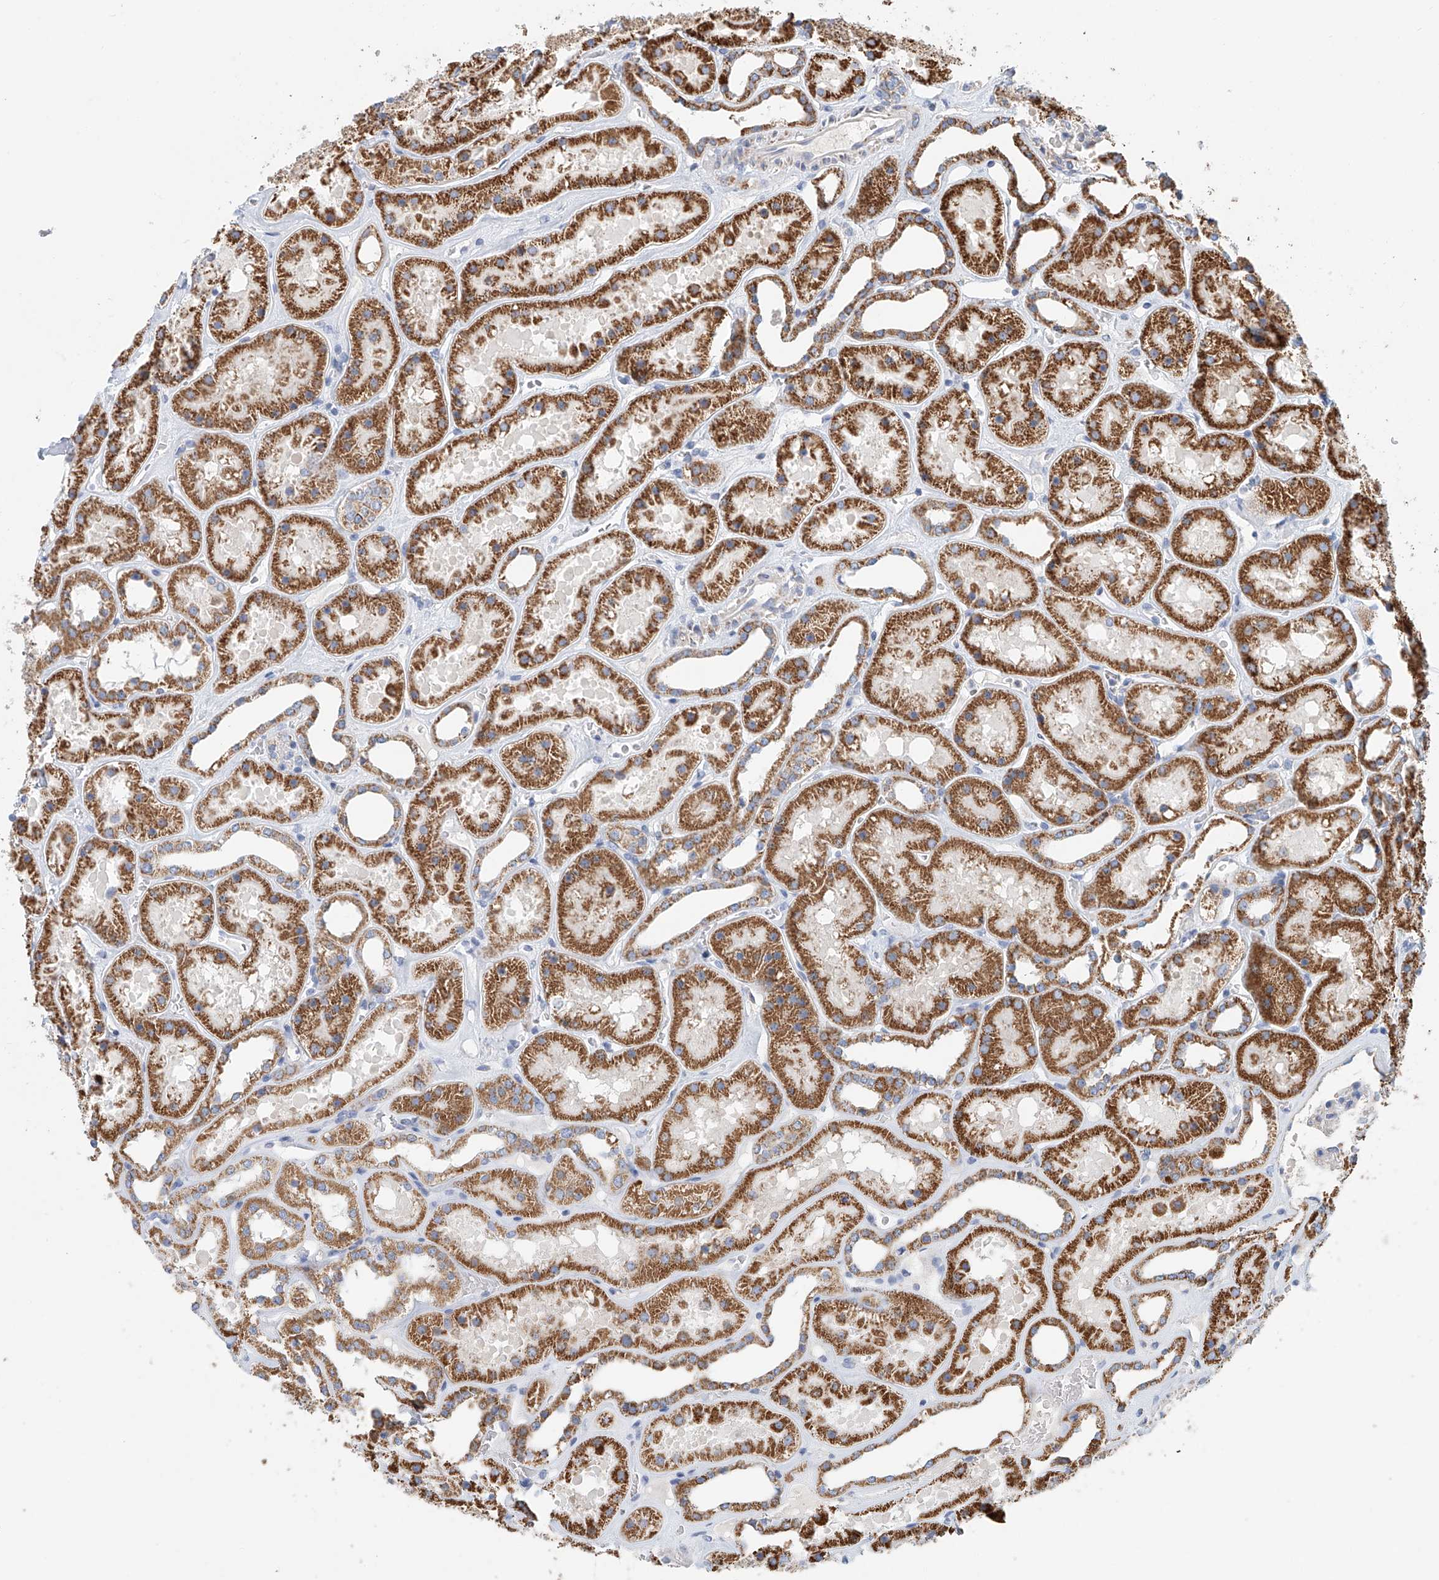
{"staining": {"intensity": "moderate", "quantity": "<25%", "location": "cytoplasmic/membranous"}, "tissue": "kidney", "cell_type": "Cells in glomeruli", "image_type": "normal", "snomed": [{"axis": "morphology", "description": "Normal tissue, NOS"}, {"axis": "topography", "description": "Kidney"}], "caption": "Human kidney stained with a protein marker demonstrates moderate staining in cells in glomeruli.", "gene": "MCL1", "patient": {"sex": "female", "age": 41}}